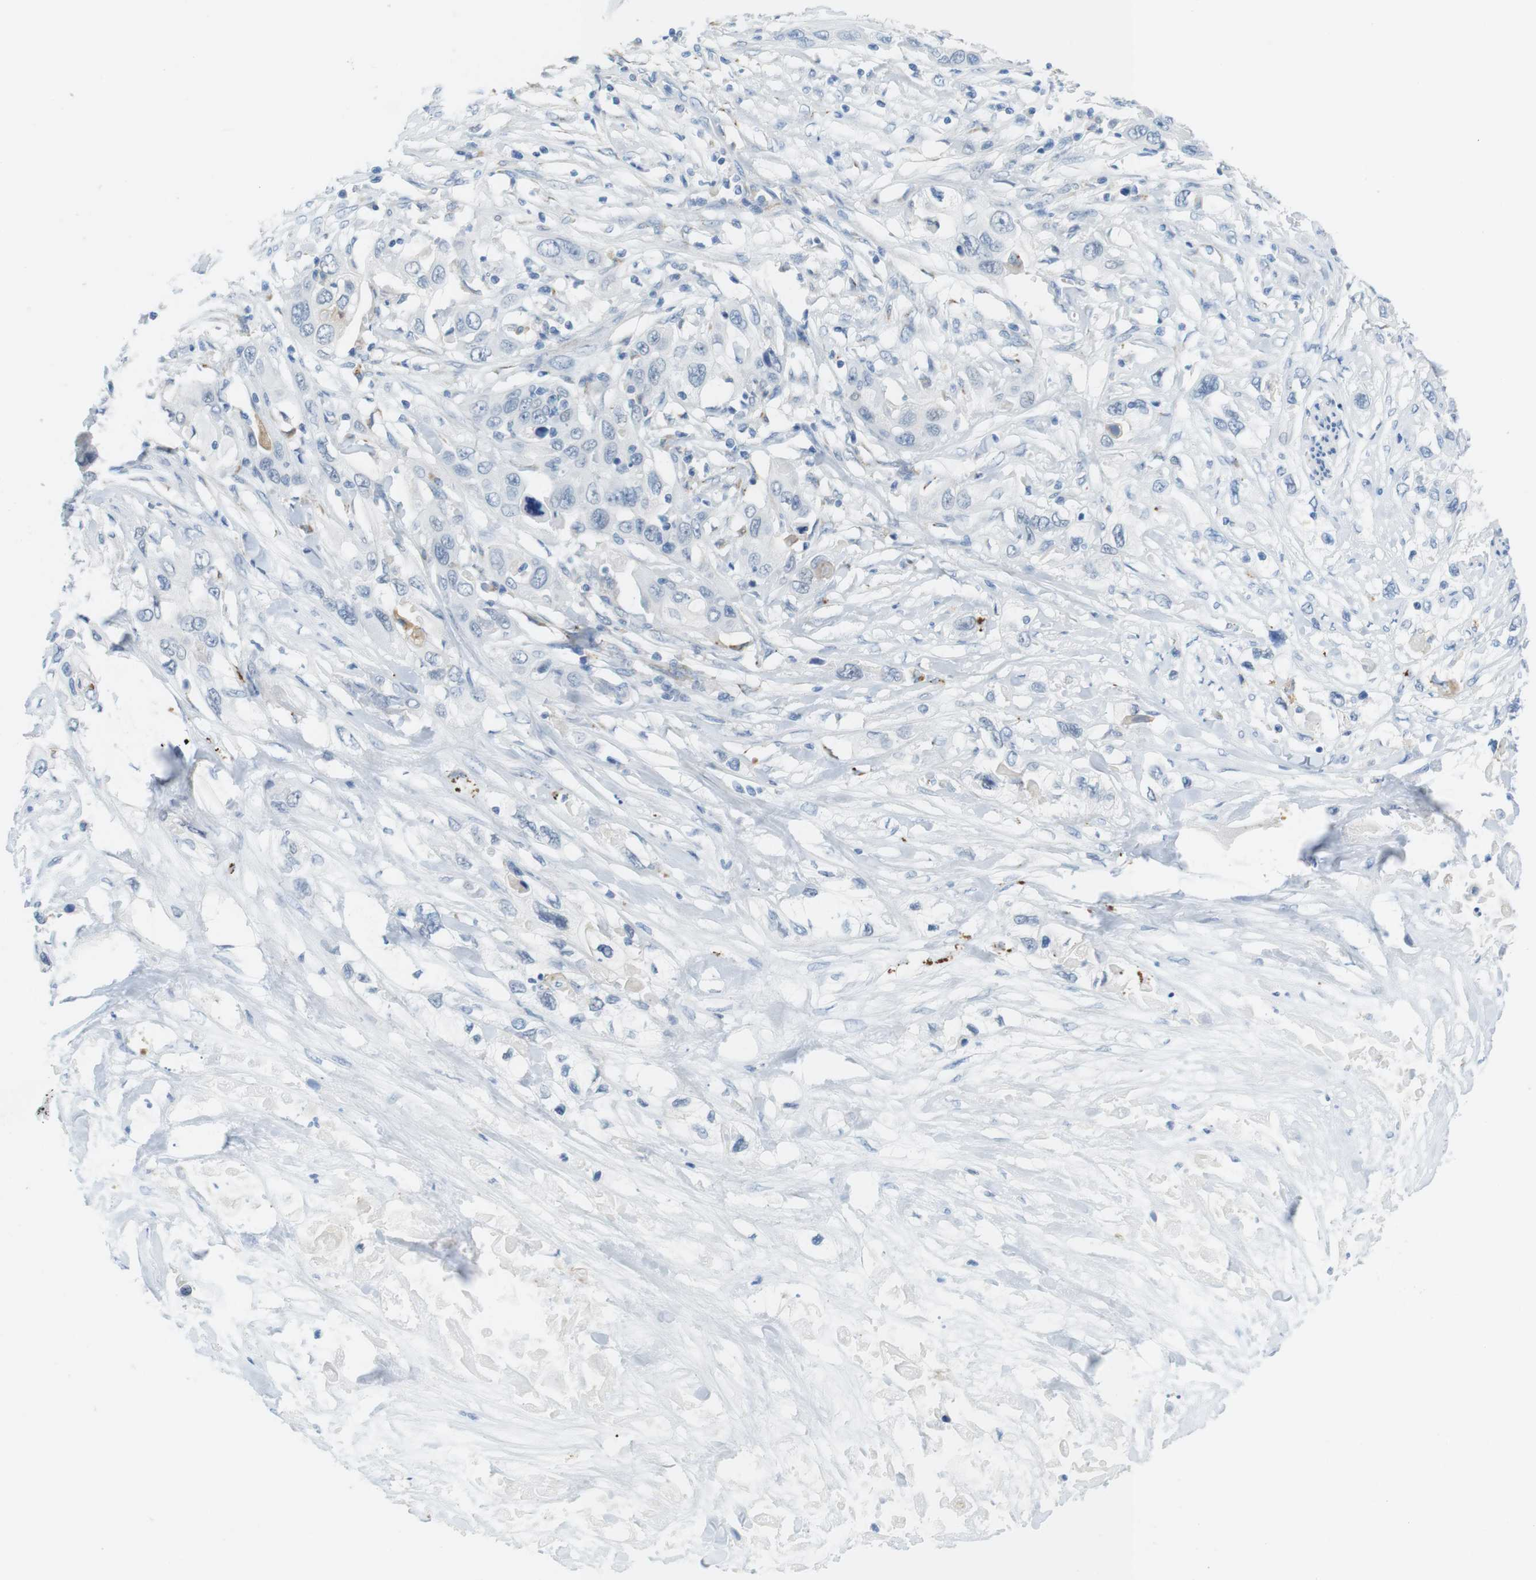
{"staining": {"intensity": "negative", "quantity": "none", "location": "none"}, "tissue": "pancreatic cancer", "cell_type": "Tumor cells", "image_type": "cancer", "snomed": [{"axis": "morphology", "description": "Adenocarcinoma, NOS"}, {"axis": "topography", "description": "Pancreas"}], "caption": "Immunohistochemistry (IHC) of human adenocarcinoma (pancreatic) reveals no positivity in tumor cells.", "gene": "YIPF1", "patient": {"sex": "female", "age": 70}}